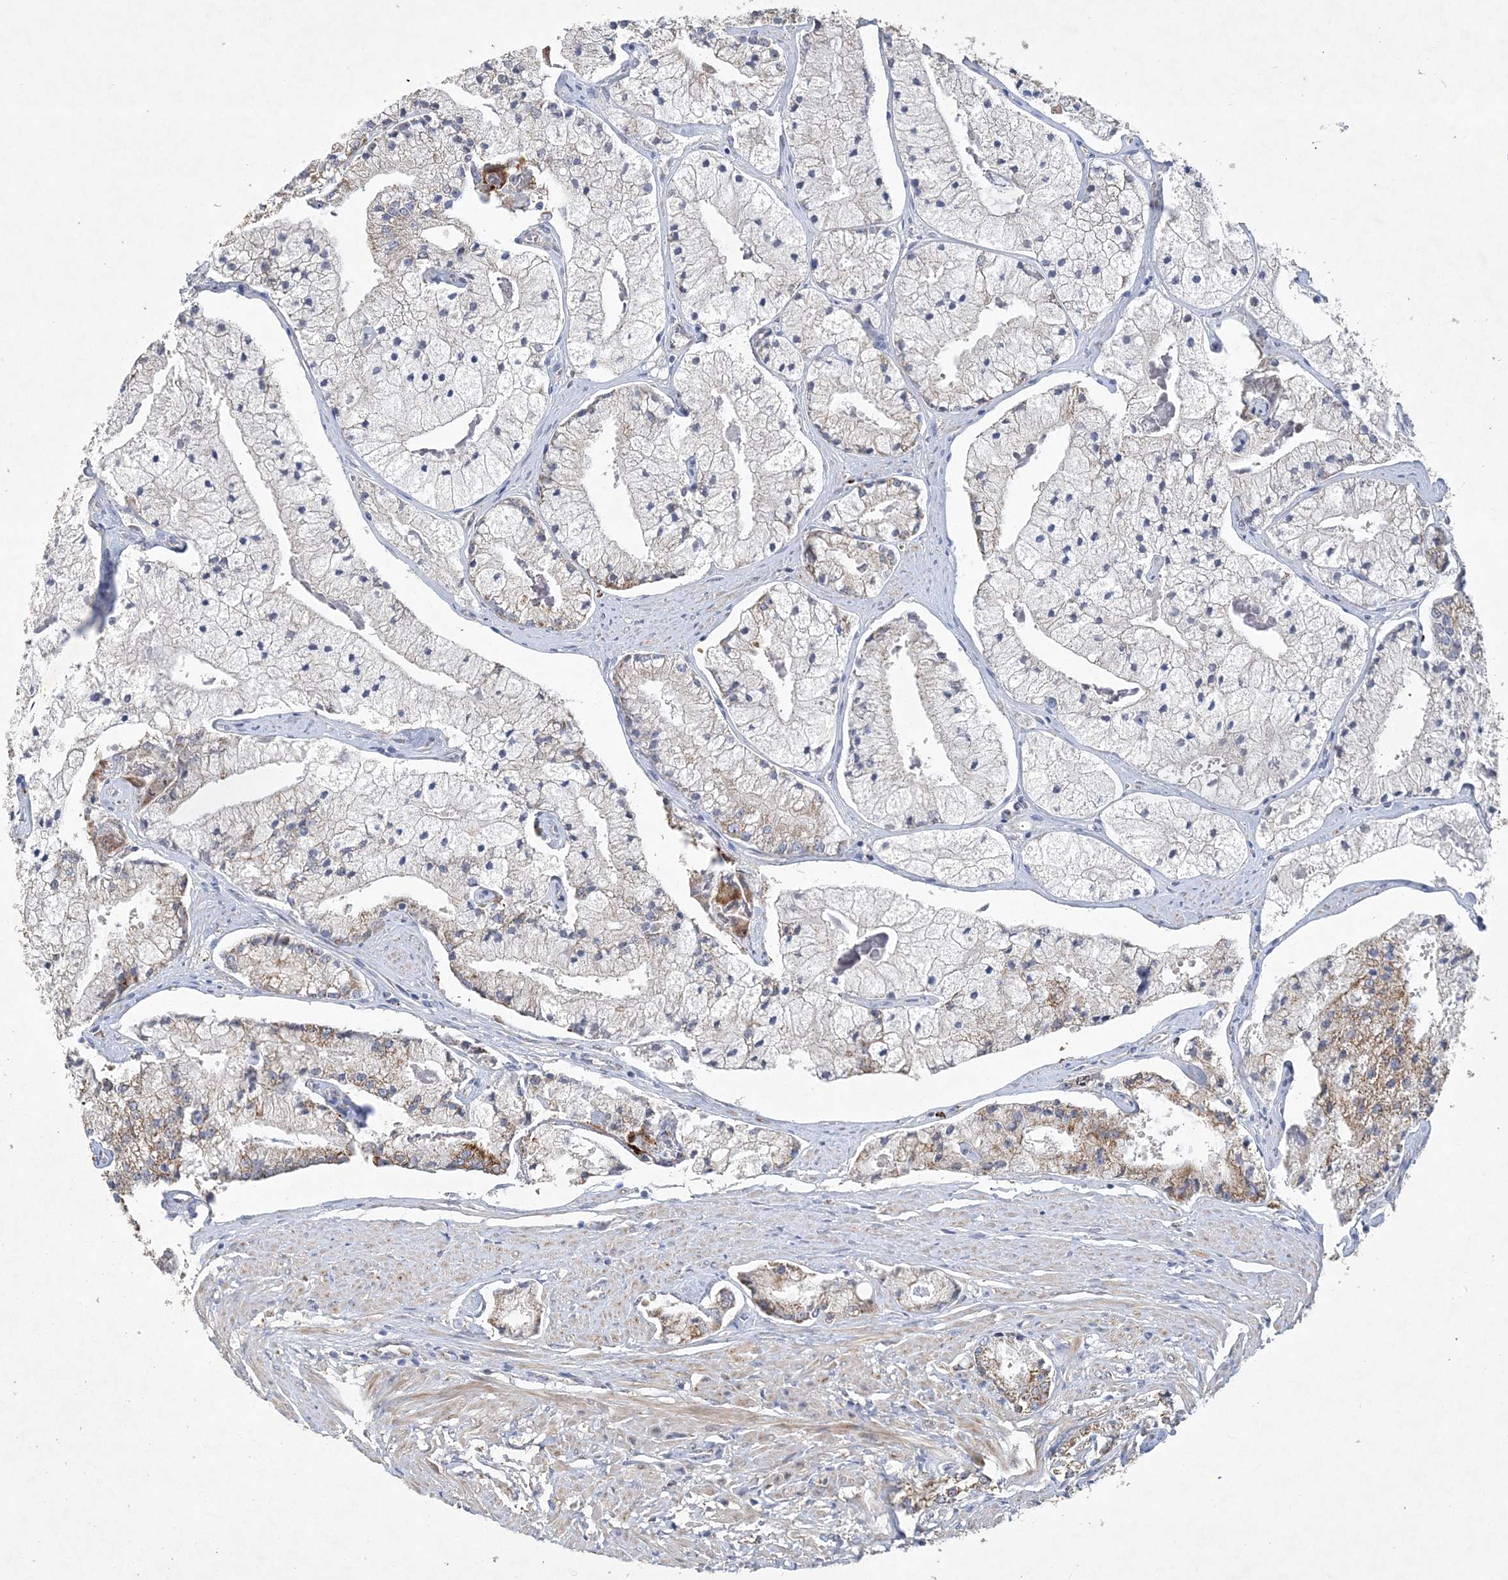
{"staining": {"intensity": "moderate", "quantity": "25%-75%", "location": "cytoplasmic/membranous"}, "tissue": "prostate cancer", "cell_type": "Tumor cells", "image_type": "cancer", "snomed": [{"axis": "morphology", "description": "Adenocarcinoma, High grade"}, {"axis": "topography", "description": "Prostate"}], "caption": "The immunohistochemical stain shows moderate cytoplasmic/membranous expression in tumor cells of prostate cancer tissue. (Brightfield microscopy of DAB IHC at high magnification).", "gene": "FEZ2", "patient": {"sex": "male", "age": 50}}